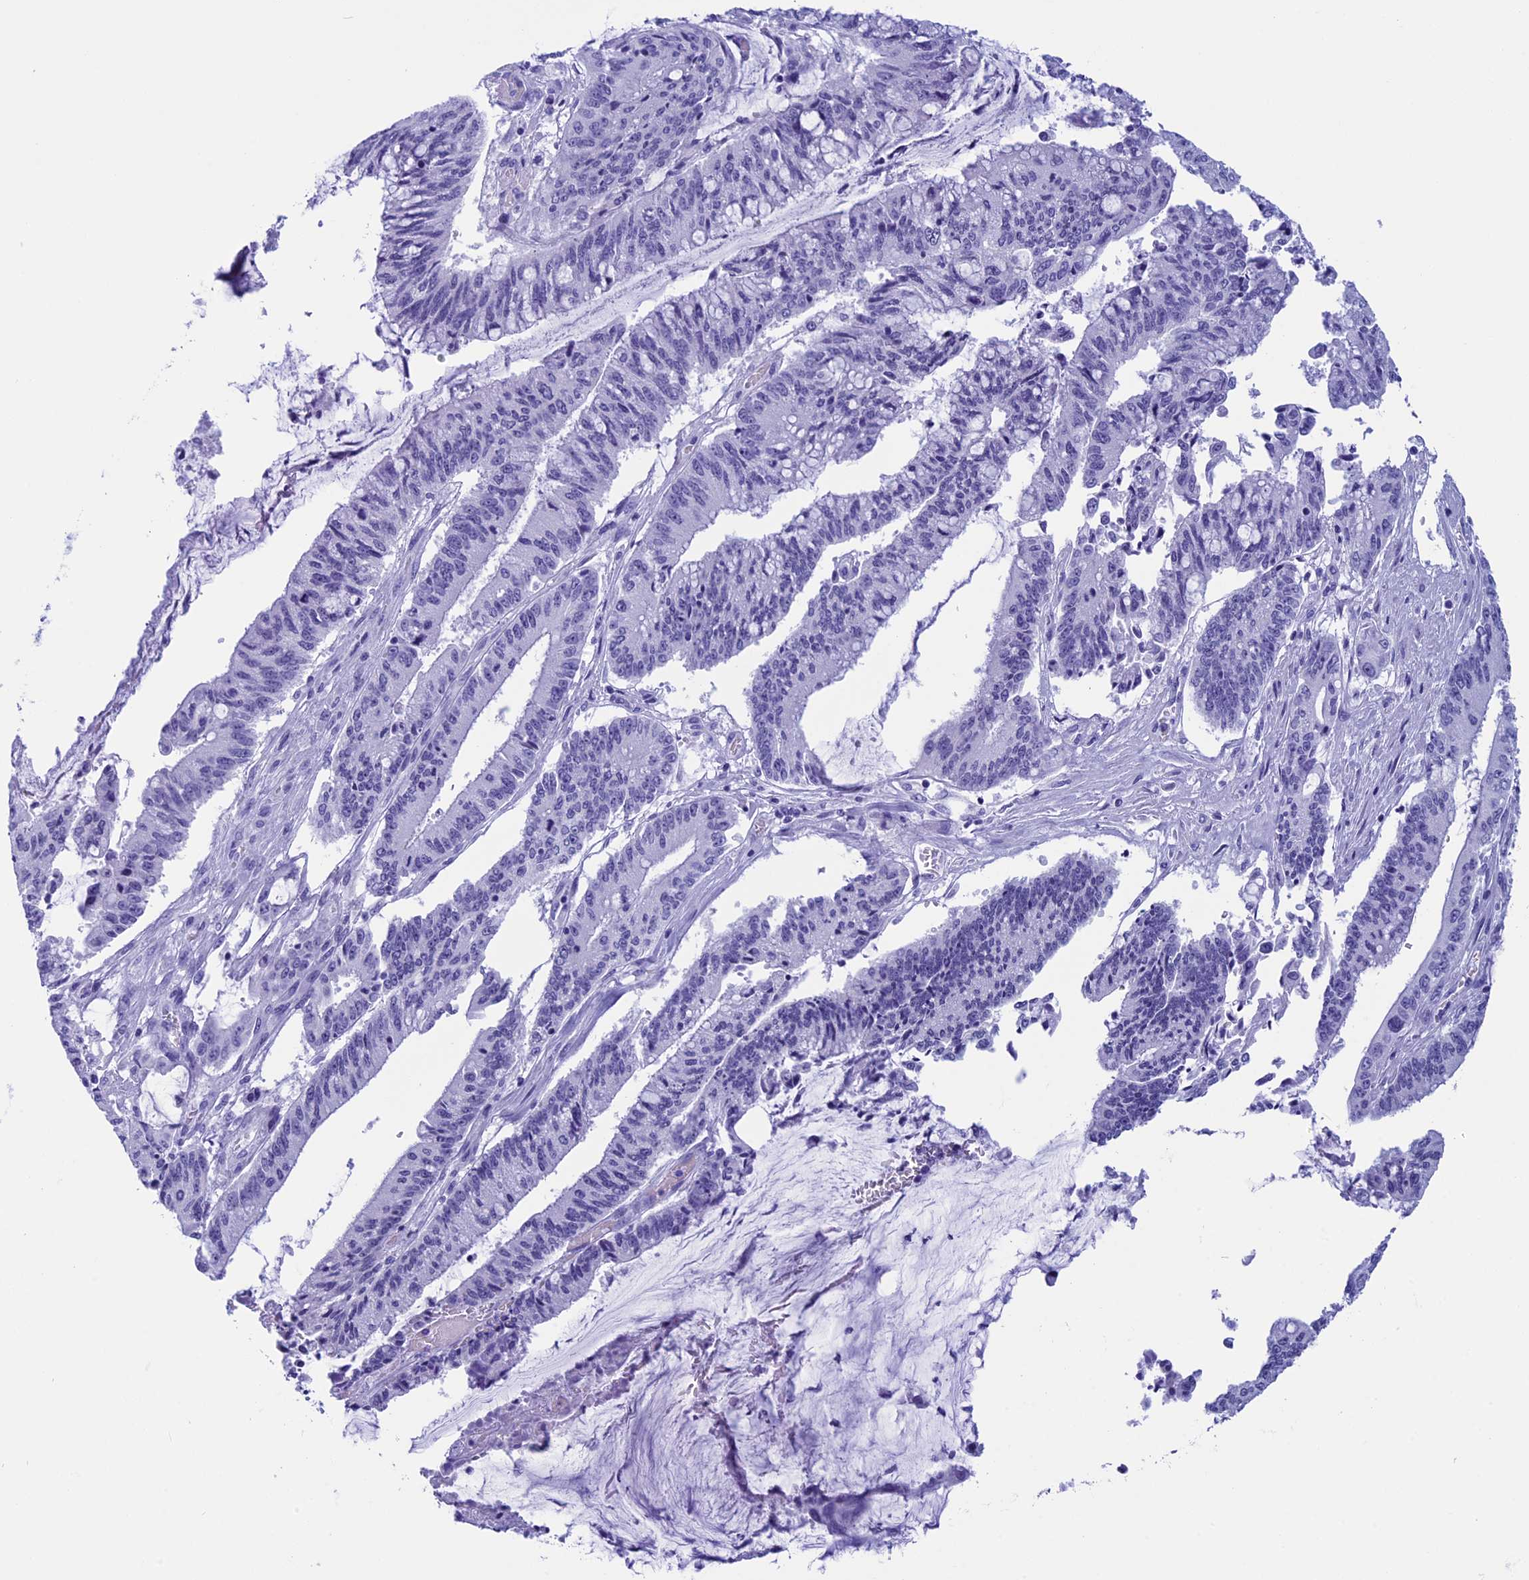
{"staining": {"intensity": "negative", "quantity": "none", "location": "none"}, "tissue": "pancreatic cancer", "cell_type": "Tumor cells", "image_type": "cancer", "snomed": [{"axis": "morphology", "description": "Adenocarcinoma, NOS"}, {"axis": "topography", "description": "Pancreas"}], "caption": "A high-resolution image shows immunohistochemistry (IHC) staining of pancreatic cancer, which displays no significant staining in tumor cells.", "gene": "FAM169A", "patient": {"sex": "female", "age": 50}}